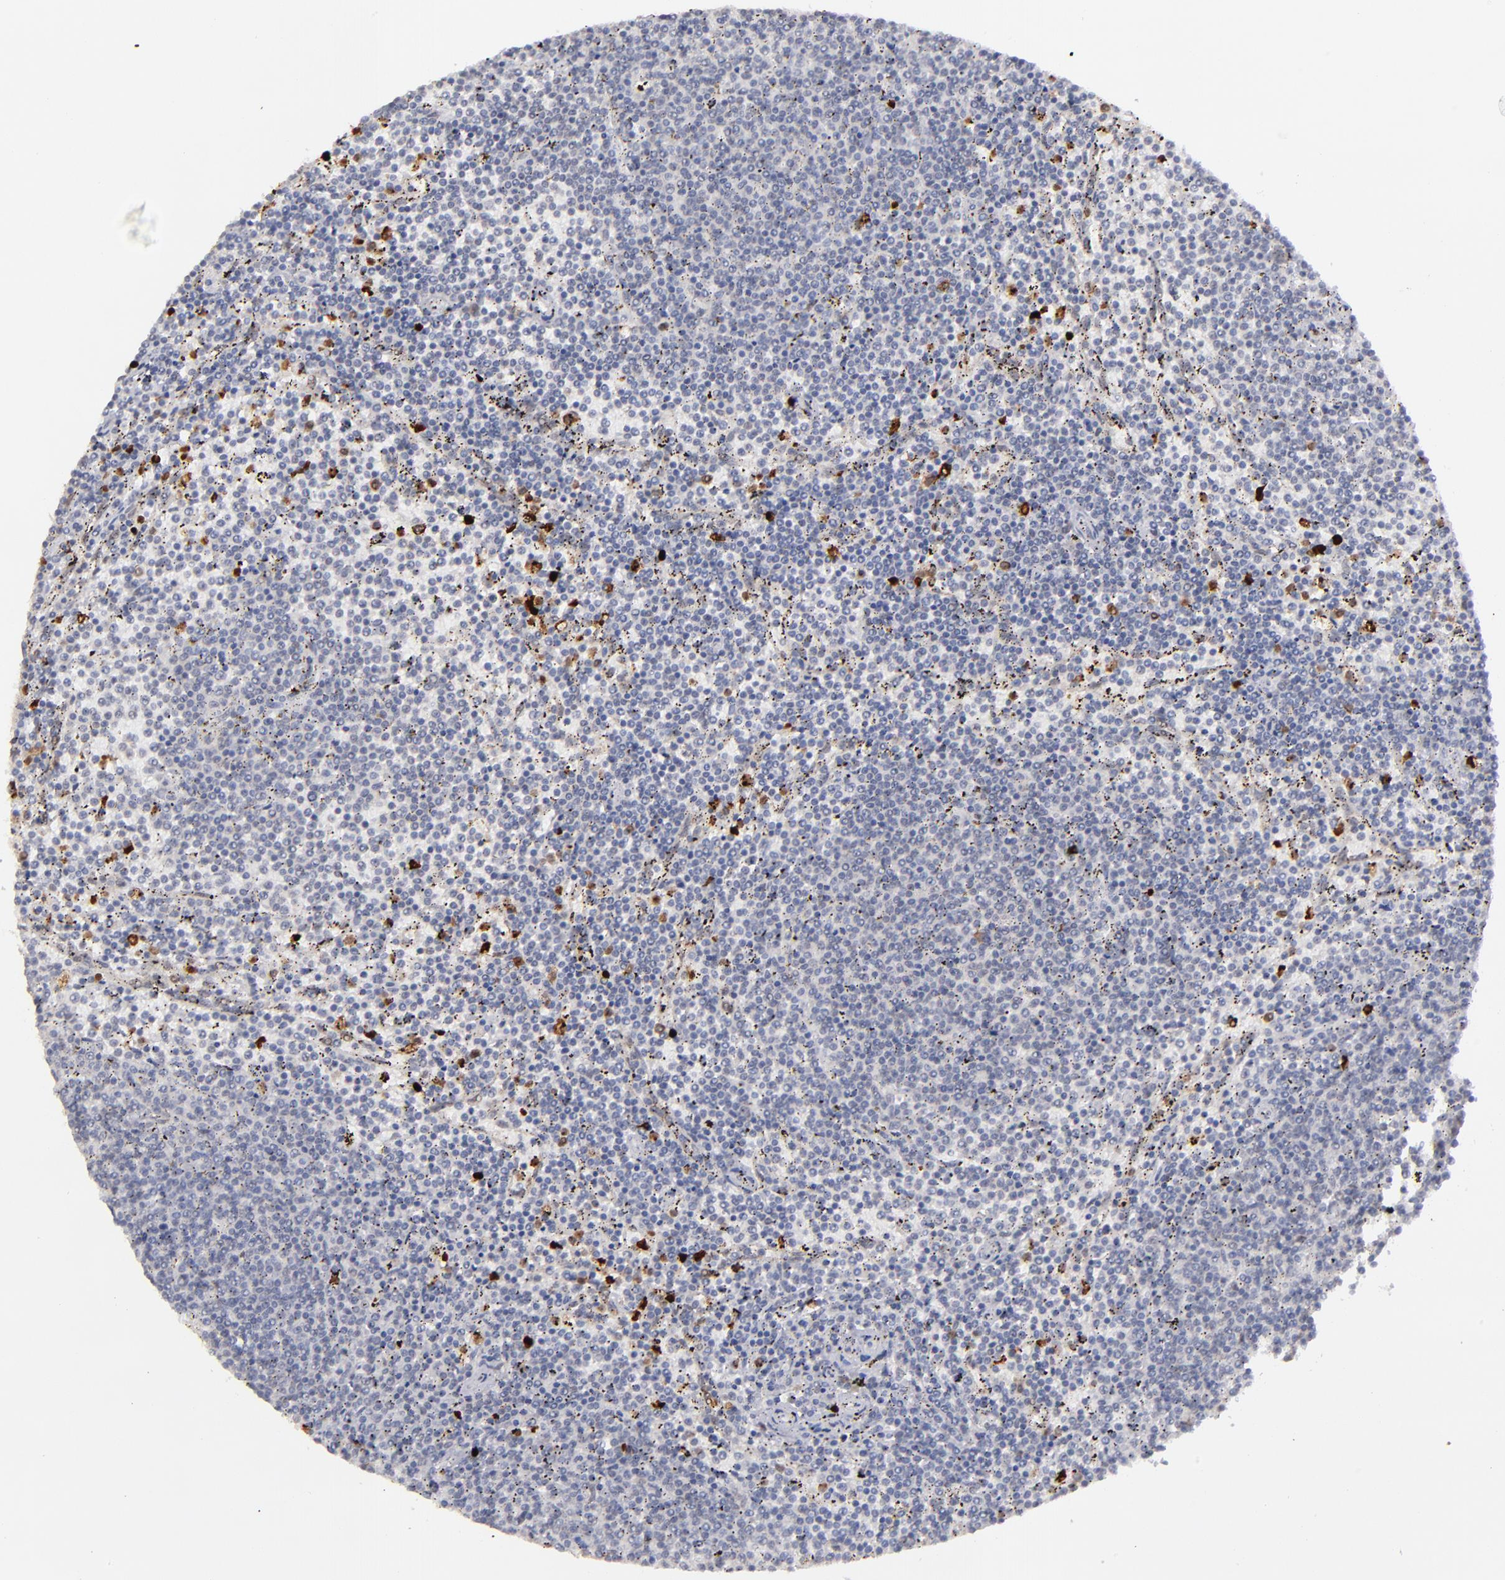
{"staining": {"intensity": "negative", "quantity": "none", "location": "none"}, "tissue": "lymphoma", "cell_type": "Tumor cells", "image_type": "cancer", "snomed": [{"axis": "morphology", "description": "Malignant lymphoma, non-Hodgkin's type, Low grade"}, {"axis": "topography", "description": "Spleen"}], "caption": "DAB immunohistochemical staining of human lymphoma reveals no significant staining in tumor cells.", "gene": "RREB1", "patient": {"sex": "female", "age": 50}}